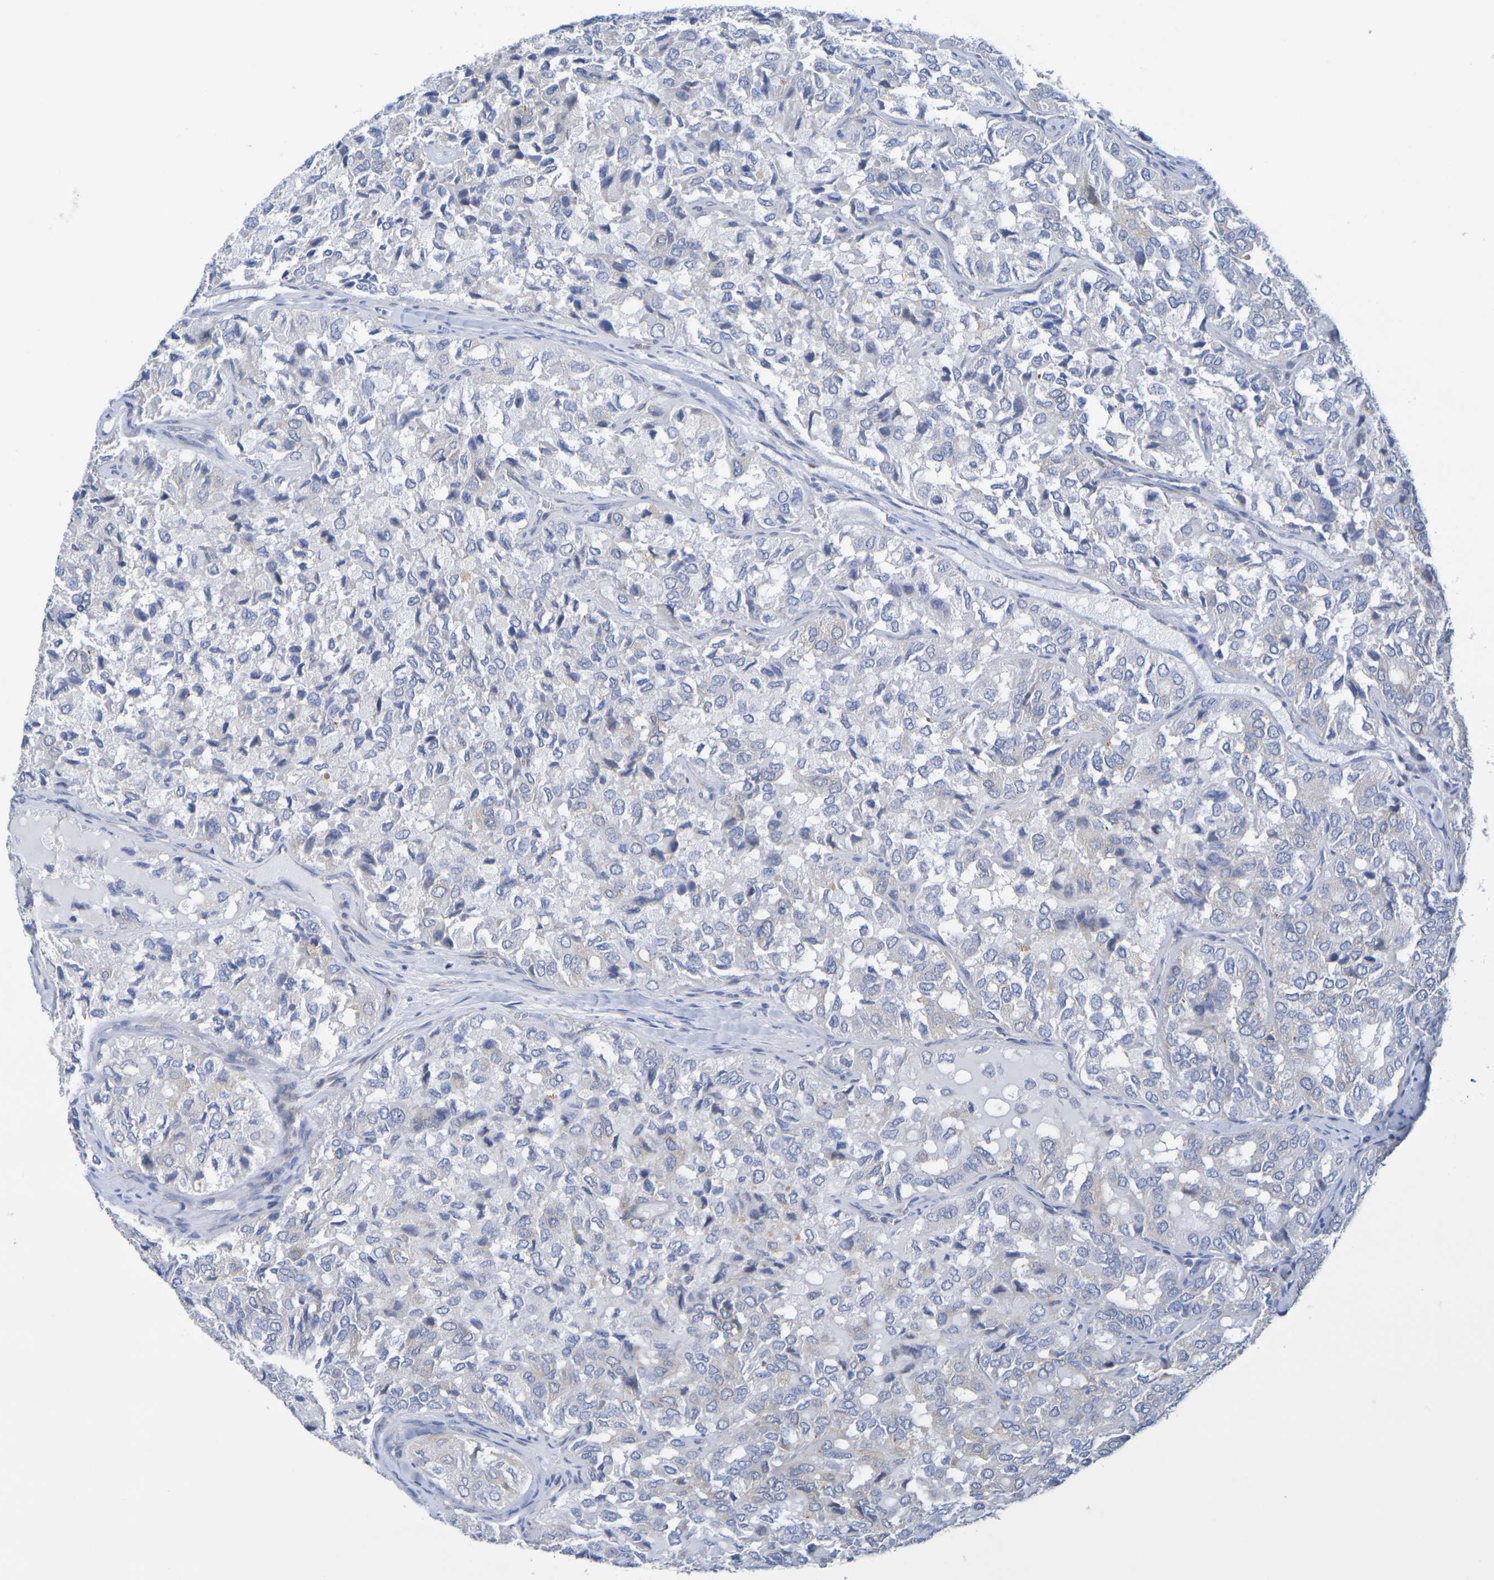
{"staining": {"intensity": "negative", "quantity": "none", "location": "none"}, "tissue": "thyroid cancer", "cell_type": "Tumor cells", "image_type": "cancer", "snomed": [{"axis": "morphology", "description": "Follicular adenoma carcinoma, NOS"}, {"axis": "topography", "description": "Thyroid gland"}], "caption": "An IHC histopathology image of thyroid cancer is shown. There is no staining in tumor cells of thyroid cancer.", "gene": "TMCC3", "patient": {"sex": "male", "age": 75}}